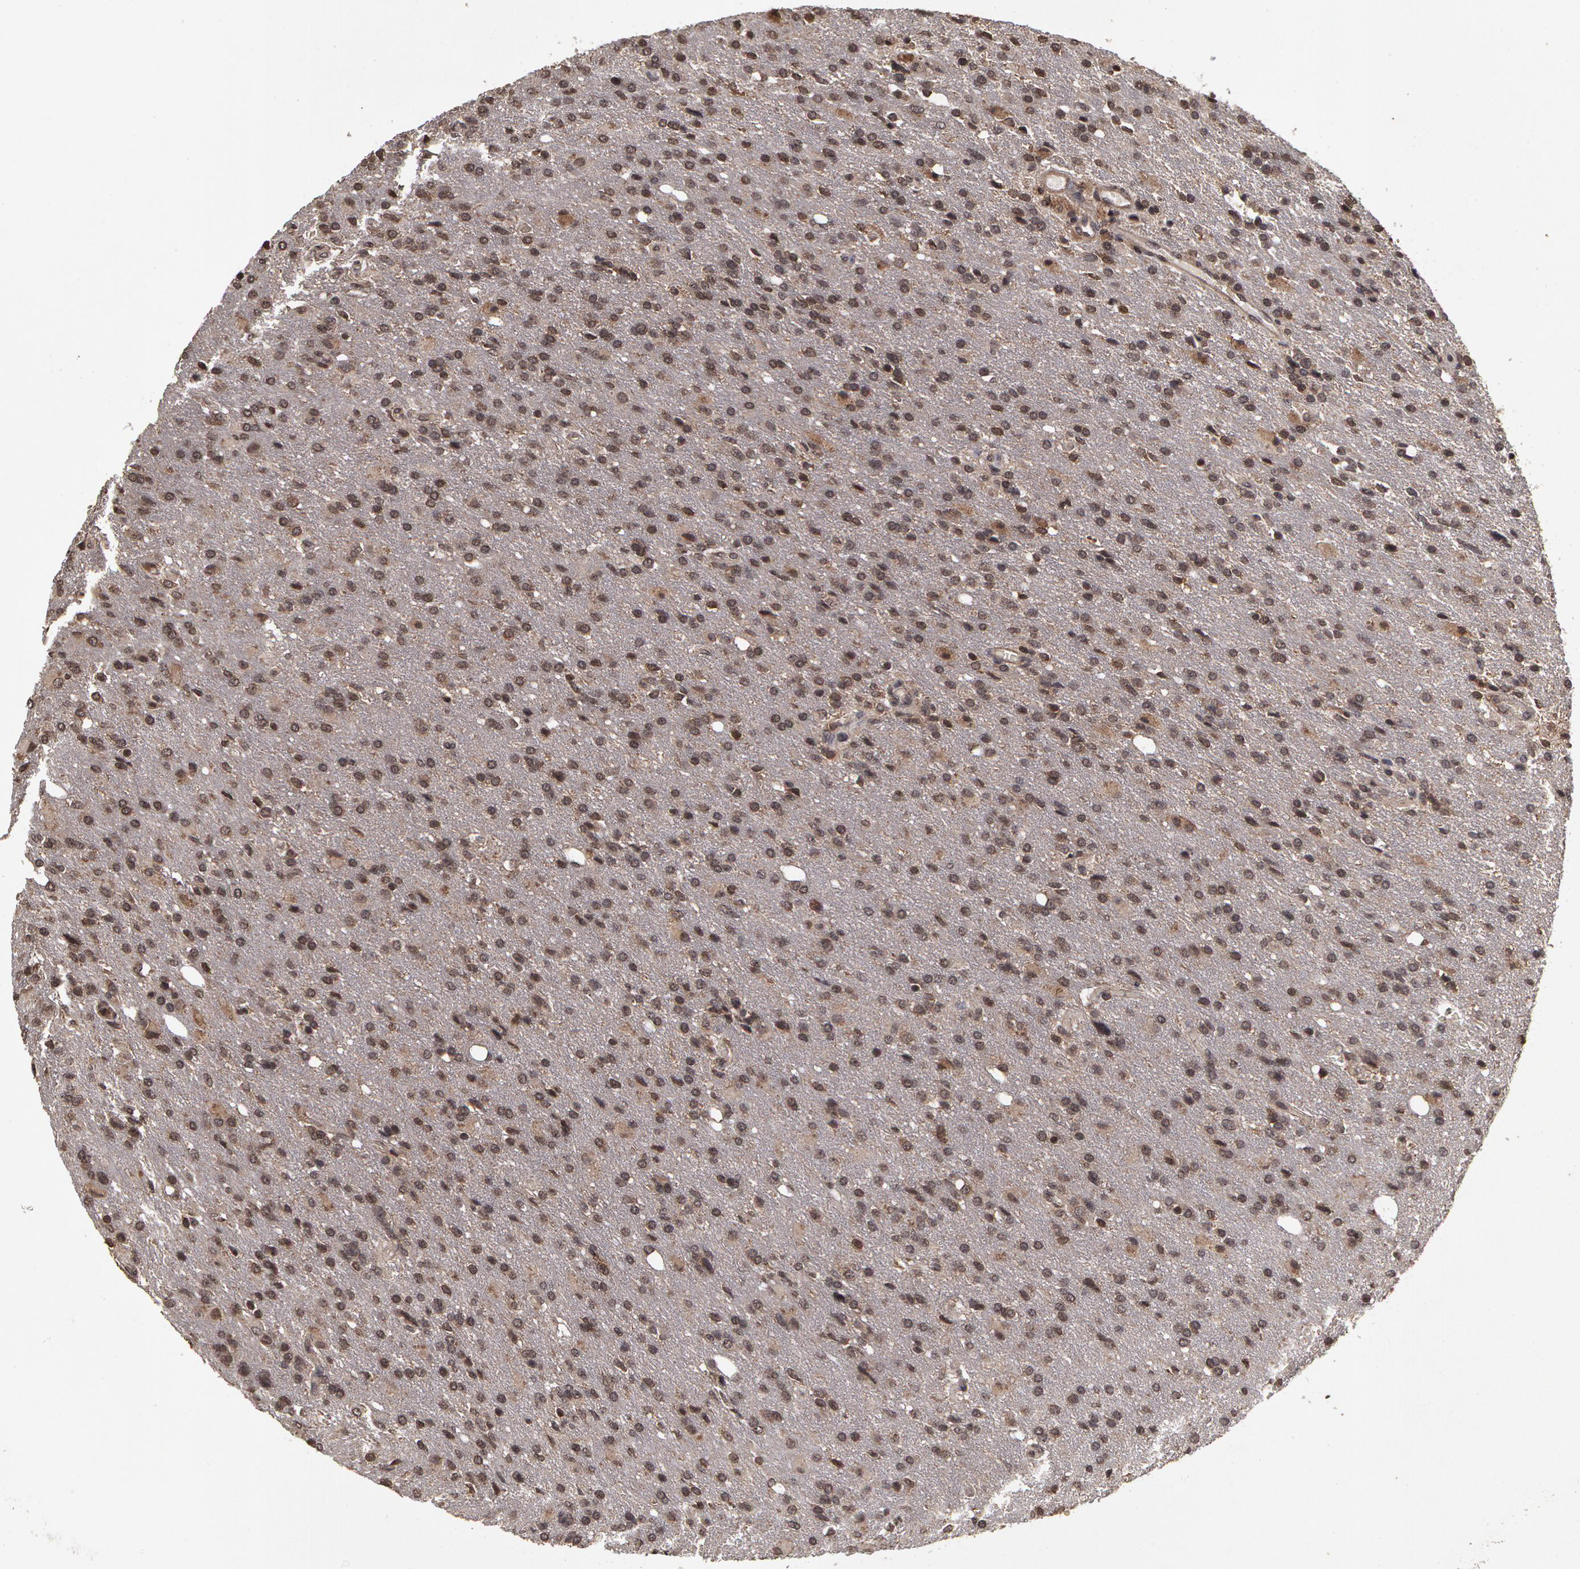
{"staining": {"intensity": "weak", "quantity": "25%-75%", "location": "cytoplasmic/membranous"}, "tissue": "glioma", "cell_type": "Tumor cells", "image_type": "cancer", "snomed": [{"axis": "morphology", "description": "Glioma, malignant, High grade"}, {"axis": "topography", "description": "Brain"}], "caption": "Glioma was stained to show a protein in brown. There is low levels of weak cytoplasmic/membranous positivity in approximately 25%-75% of tumor cells.", "gene": "CALR", "patient": {"sex": "male", "age": 68}}